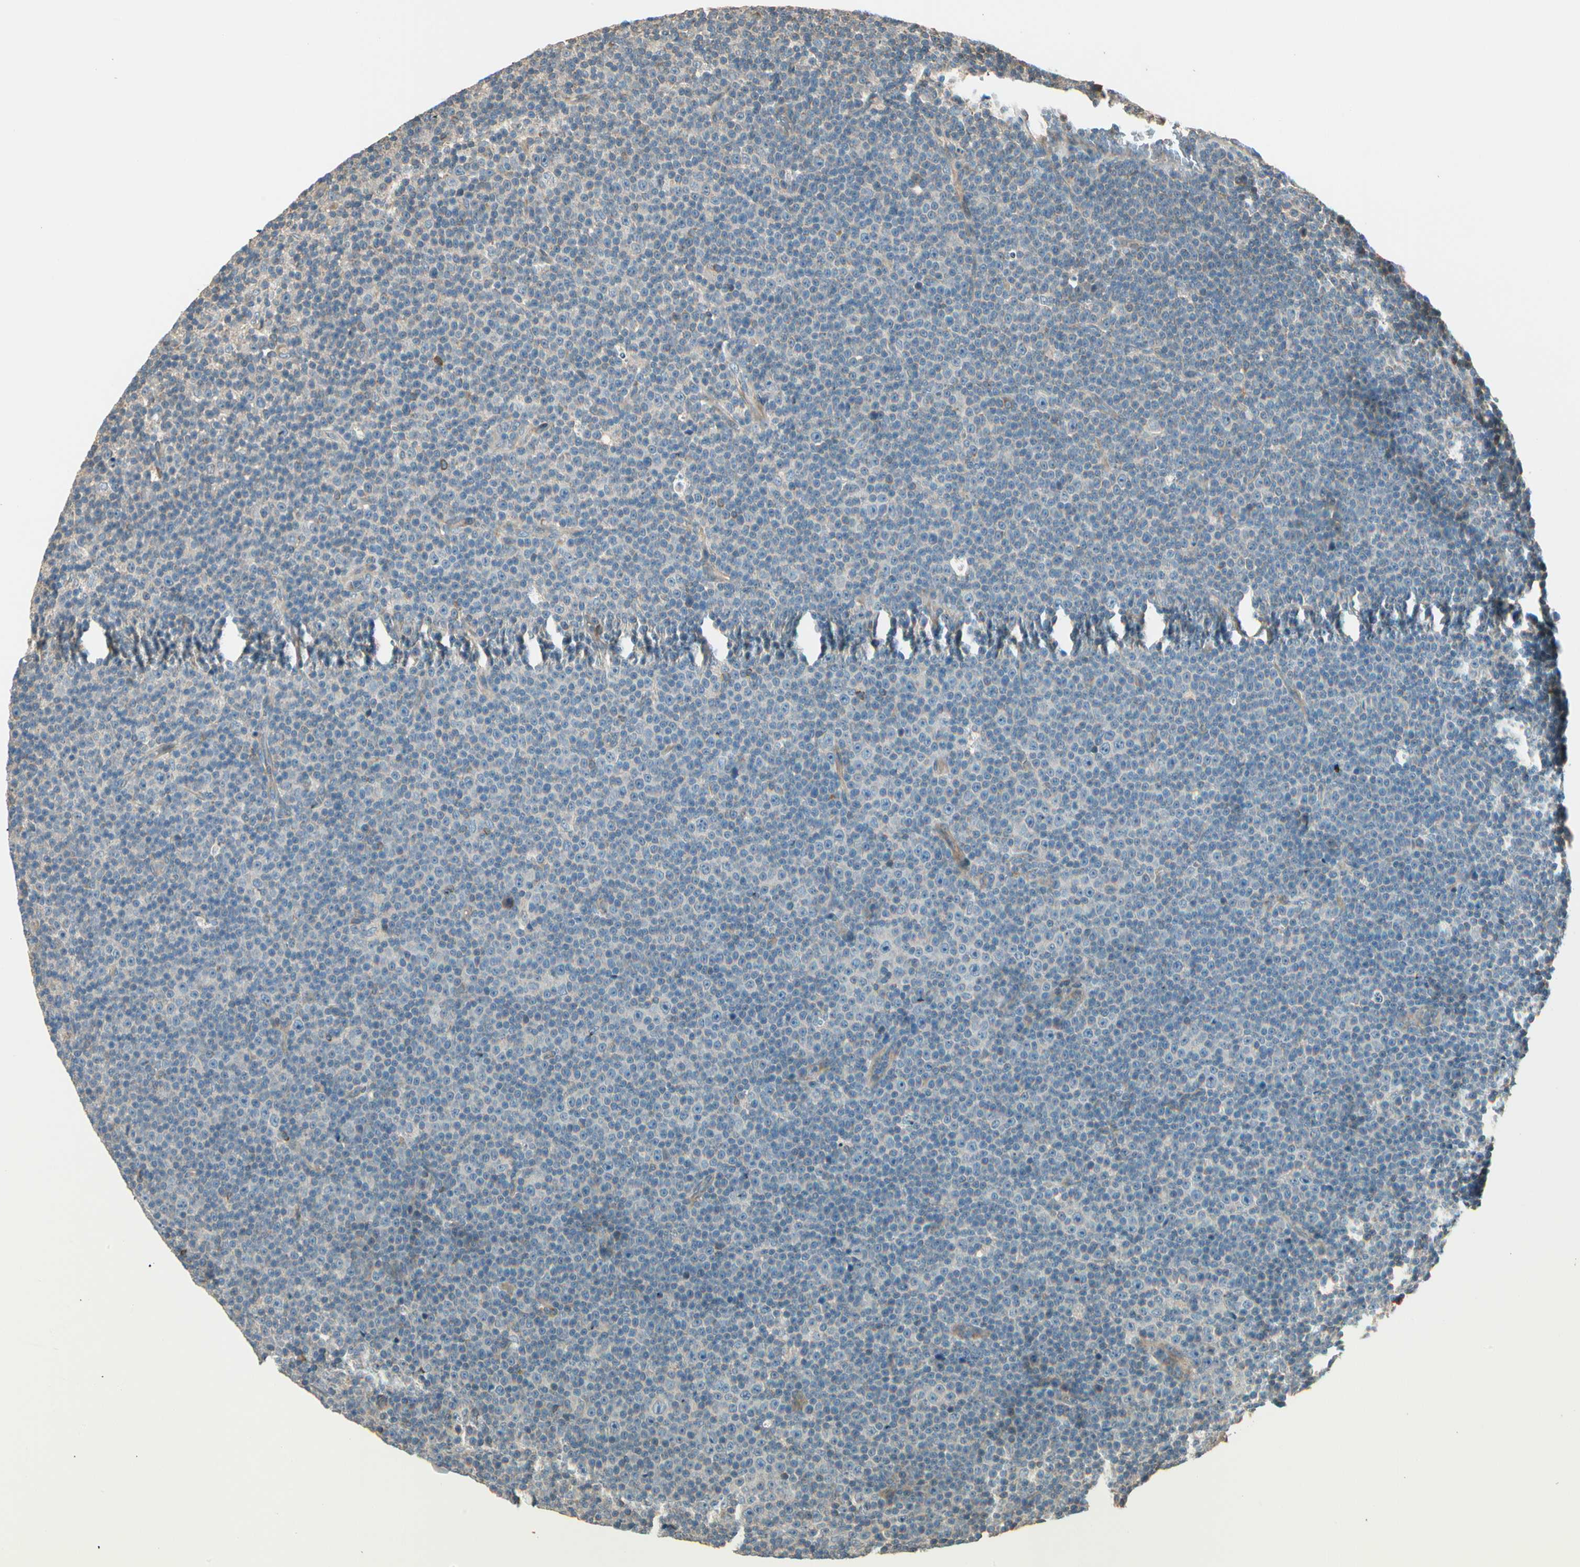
{"staining": {"intensity": "negative", "quantity": "none", "location": "none"}, "tissue": "lymphoma", "cell_type": "Tumor cells", "image_type": "cancer", "snomed": [{"axis": "morphology", "description": "Malignant lymphoma, non-Hodgkin's type, Low grade"}, {"axis": "topography", "description": "Lymph node"}], "caption": "The IHC micrograph has no significant expression in tumor cells of low-grade malignant lymphoma, non-Hodgkin's type tissue.", "gene": "TNFRSF21", "patient": {"sex": "female", "age": 67}}